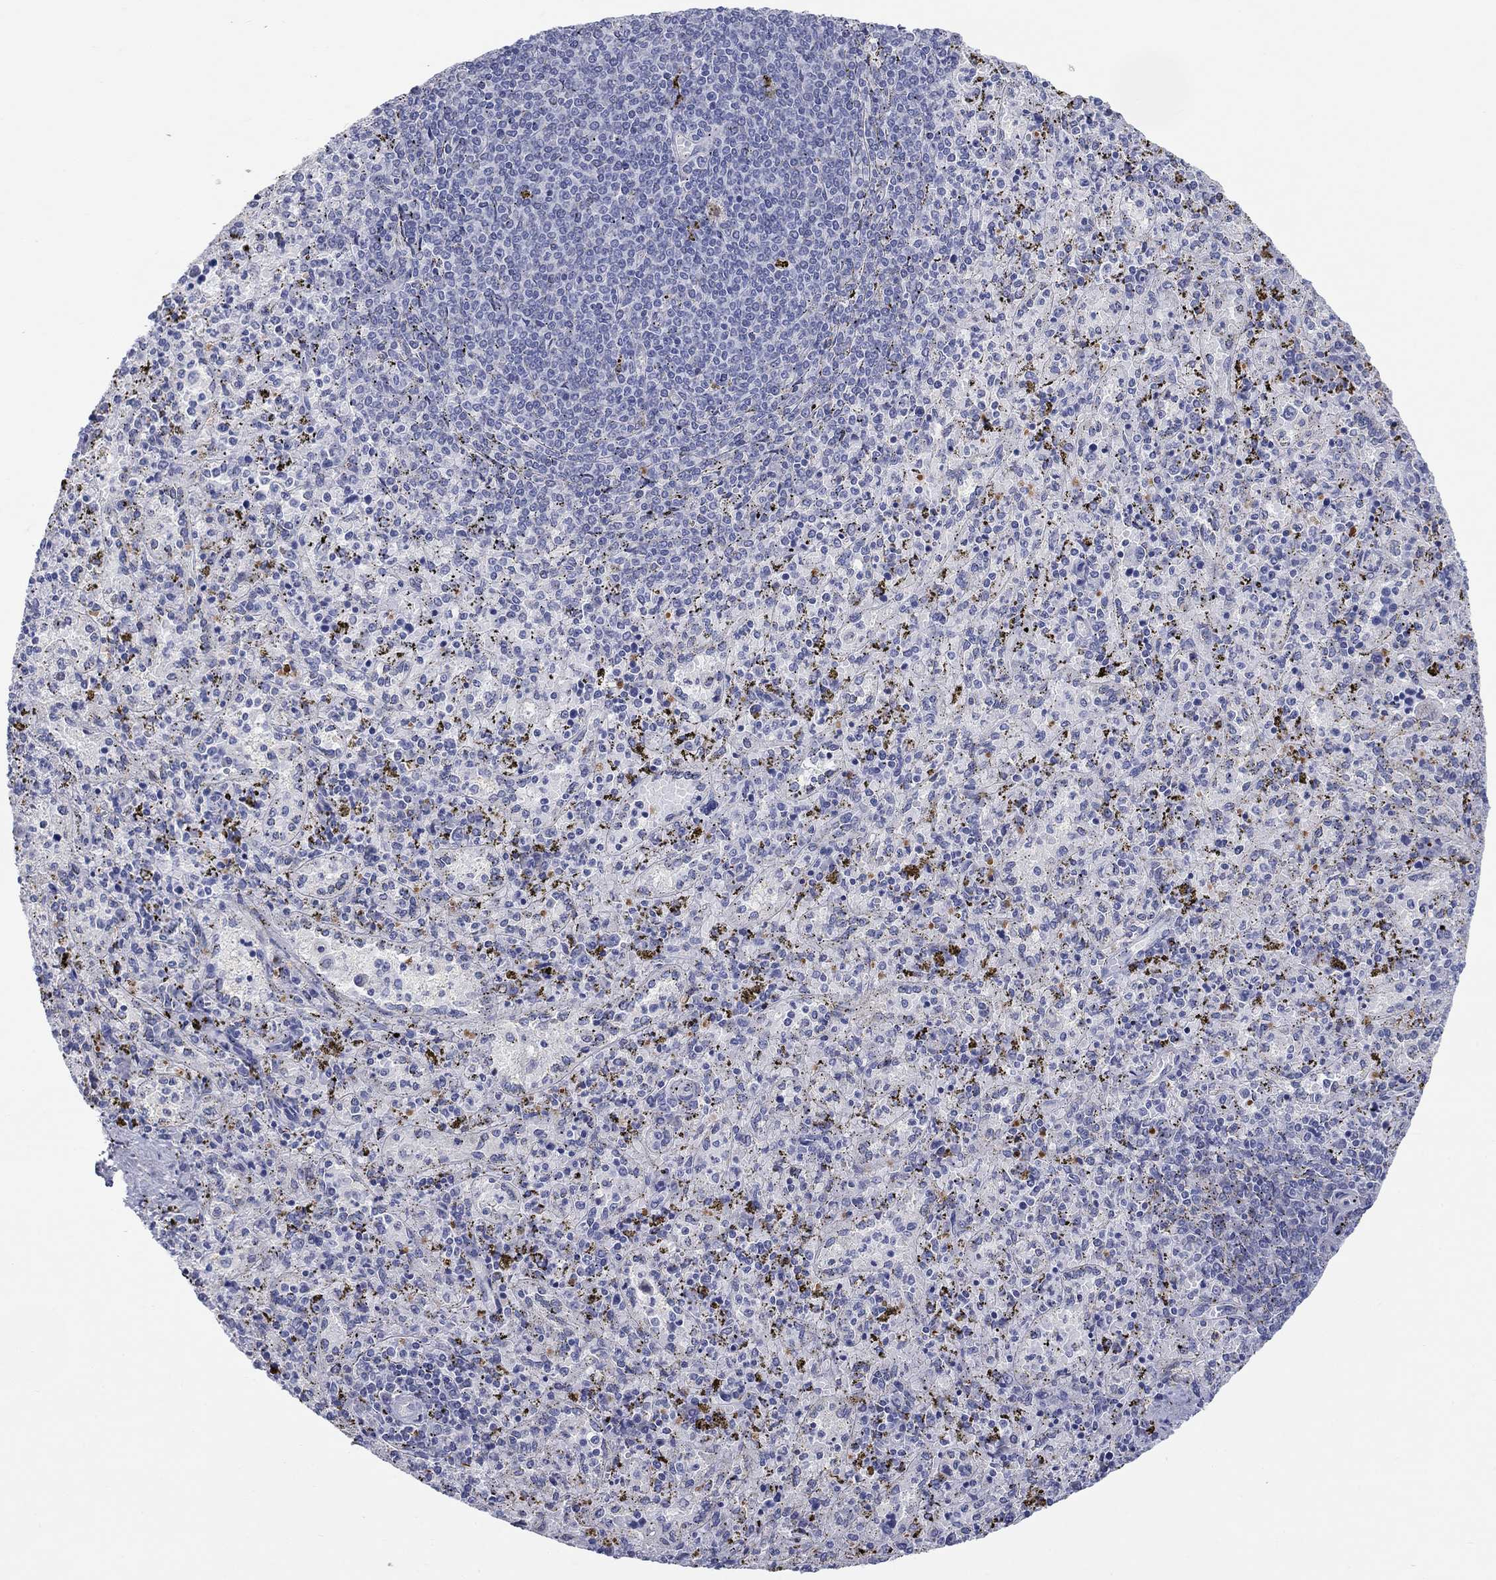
{"staining": {"intensity": "negative", "quantity": "none", "location": "none"}, "tissue": "spleen", "cell_type": "Cells in red pulp", "image_type": "normal", "snomed": [{"axis": "morphology", "description": "Normal tissue, NOS"}, {"axis": "topography", "description": "Spleen"}], "caption": "Cells in red pulp show no significant protein staining in unremarkable spleen. (Immunohistochemistry, brightfield microscopy, high magnification).", "gene": "LRRC4C", "patient": {"sex": "female", "age": 50}}